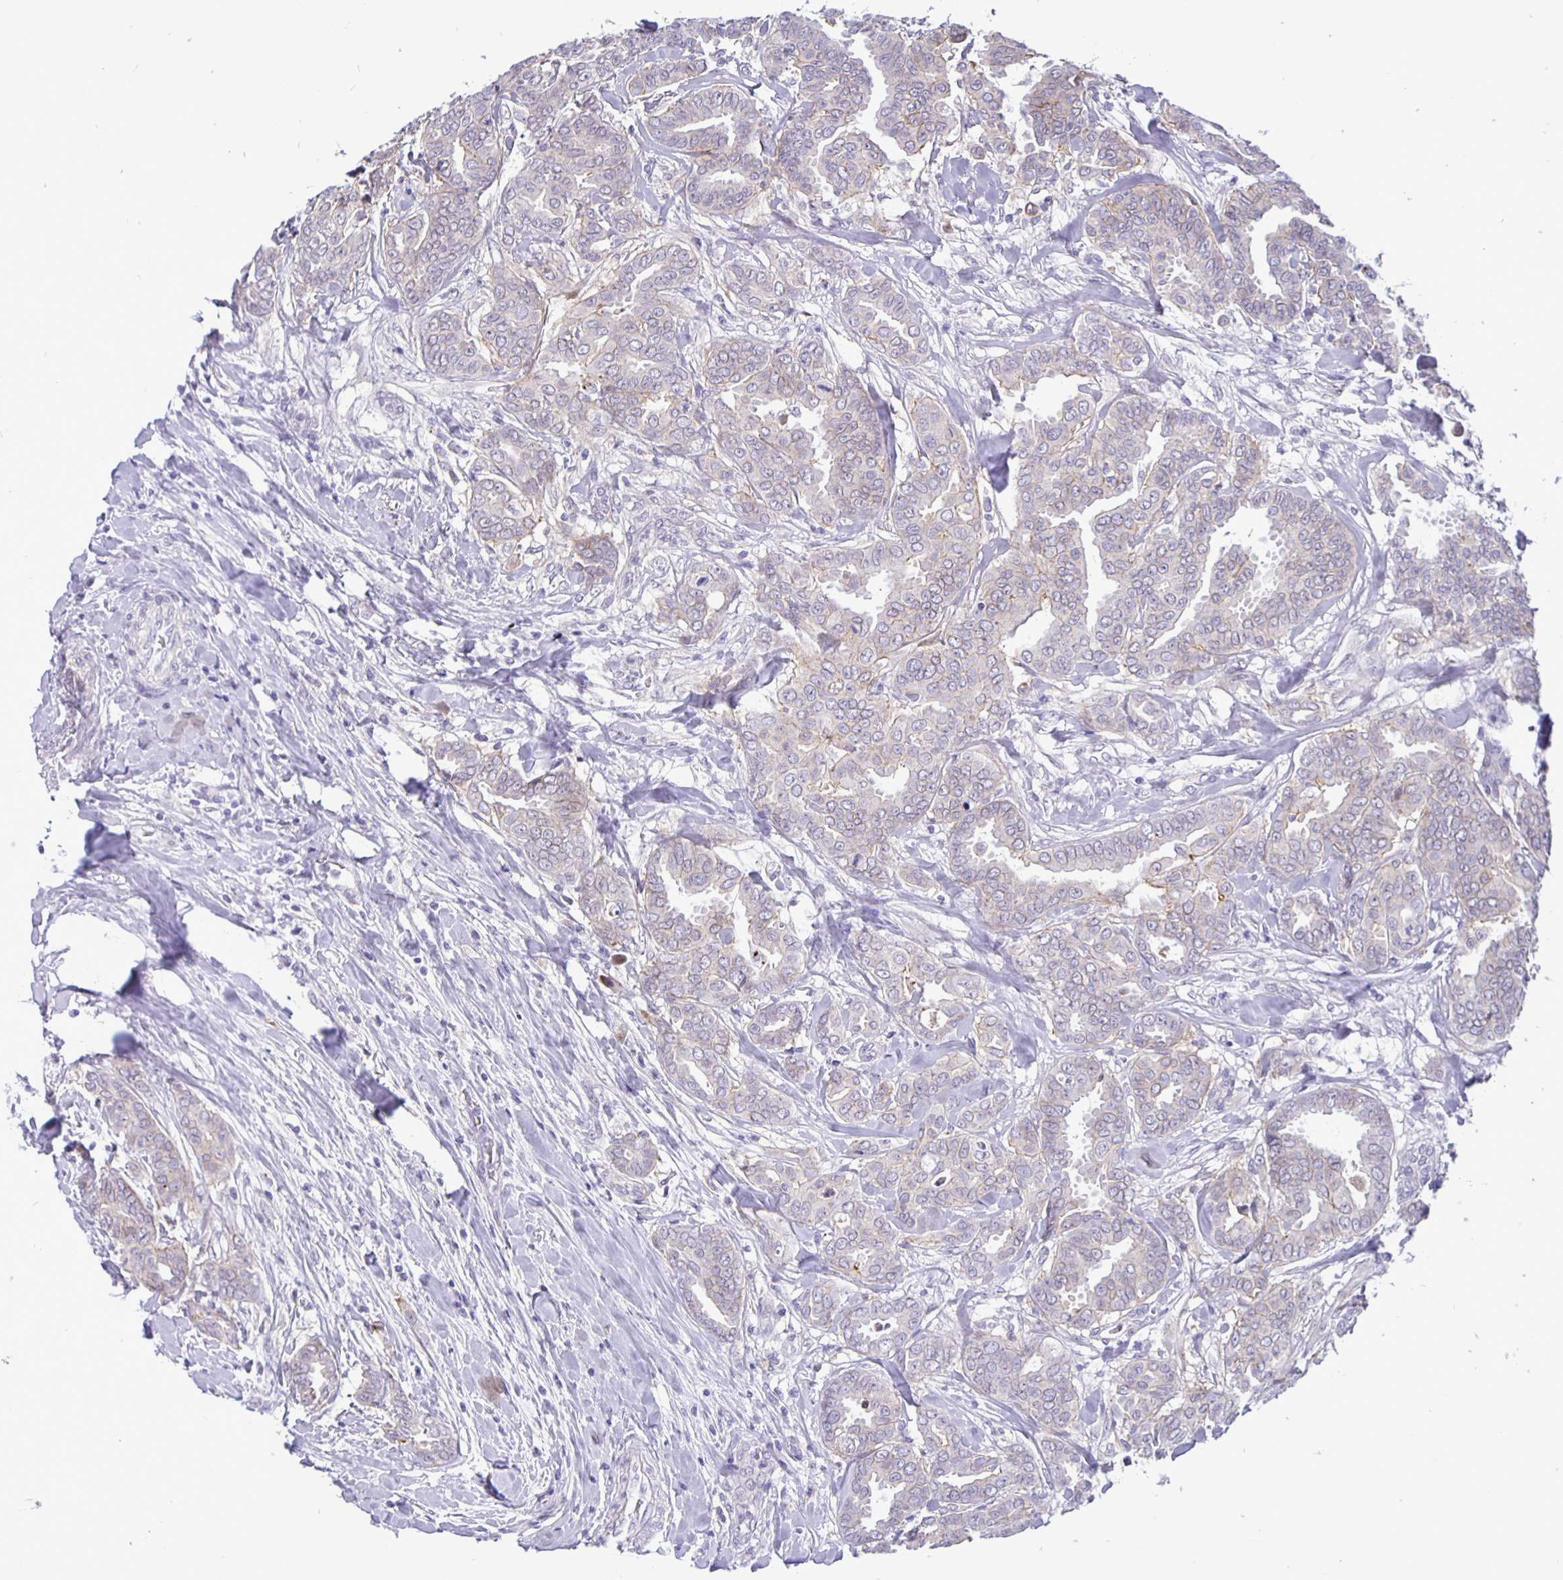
{"staining": {"intensity": "negative", "quantity": "none", "location": "none"}, "tissue": "breast cancer", "cell_type": "Tumor cells", "image_type": "cancer", "snomed": [{"axis": "morphology", "description": "Duct carcinoma"}, {"axis": "topography", "description": "Breast"}], "caption": "This is a photomicrograph of IHC staining of breast invasive ductal carcinoma, which shows no staining in tumor cells.", "gene": "ERBB2", "patient": {"sex": "female", "age": 45}}